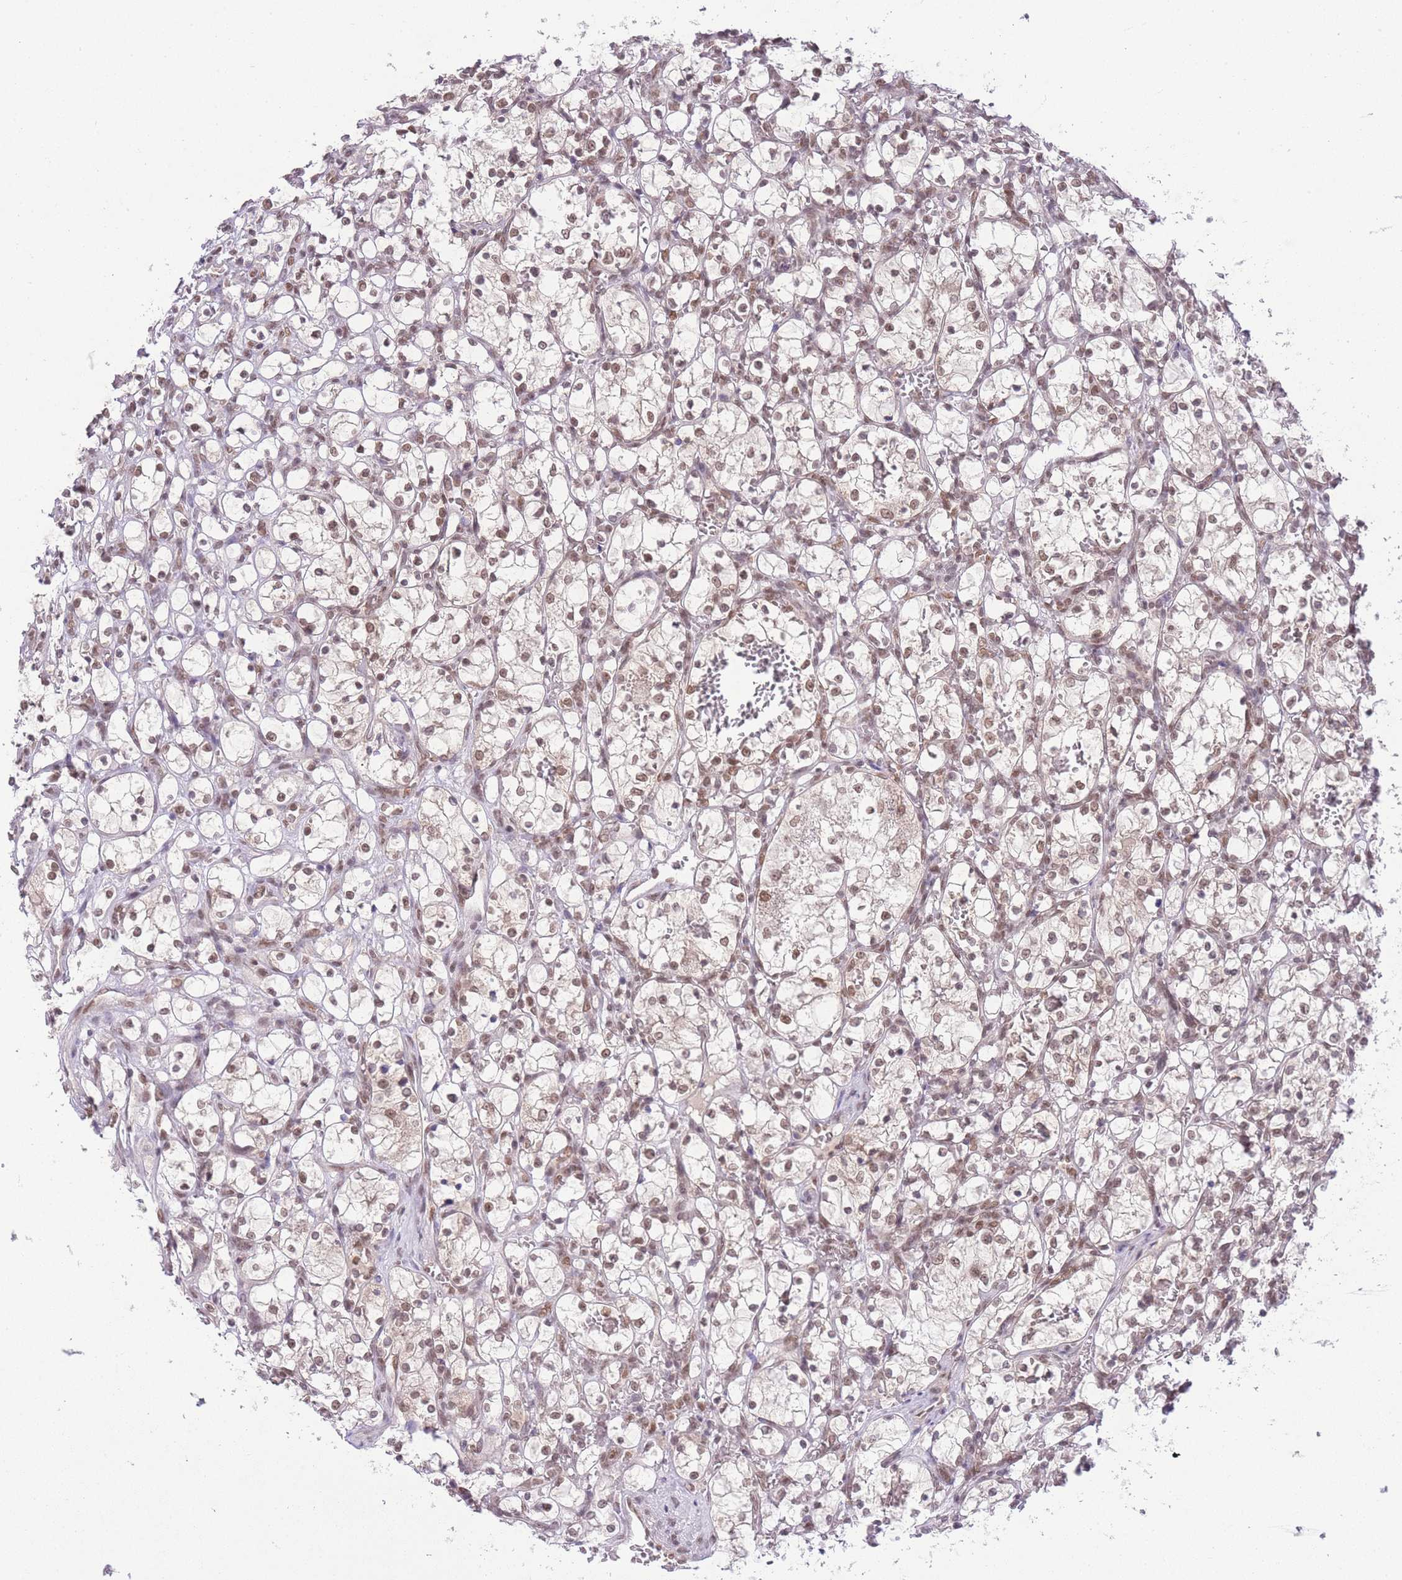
{"staining": {"intensity": "moderate", "quantity": ">75%", "location": "nuclear"}, "tissue": "renal cancer", "cell_type": "Tumor cells", "image_type": "cancer", "snomed": [{"axis": "morphology", "description": "Adenocarcinoma, NOS"}, {"axis": "topography", "description": "Kidney"}], "caption": "Tumor cells reveal moderate nuclear positivity in approximately >75% of cells in renal adenocarcinoma.", "gene": "TMED3", "patient": {"sex": "female", "age": 69}}